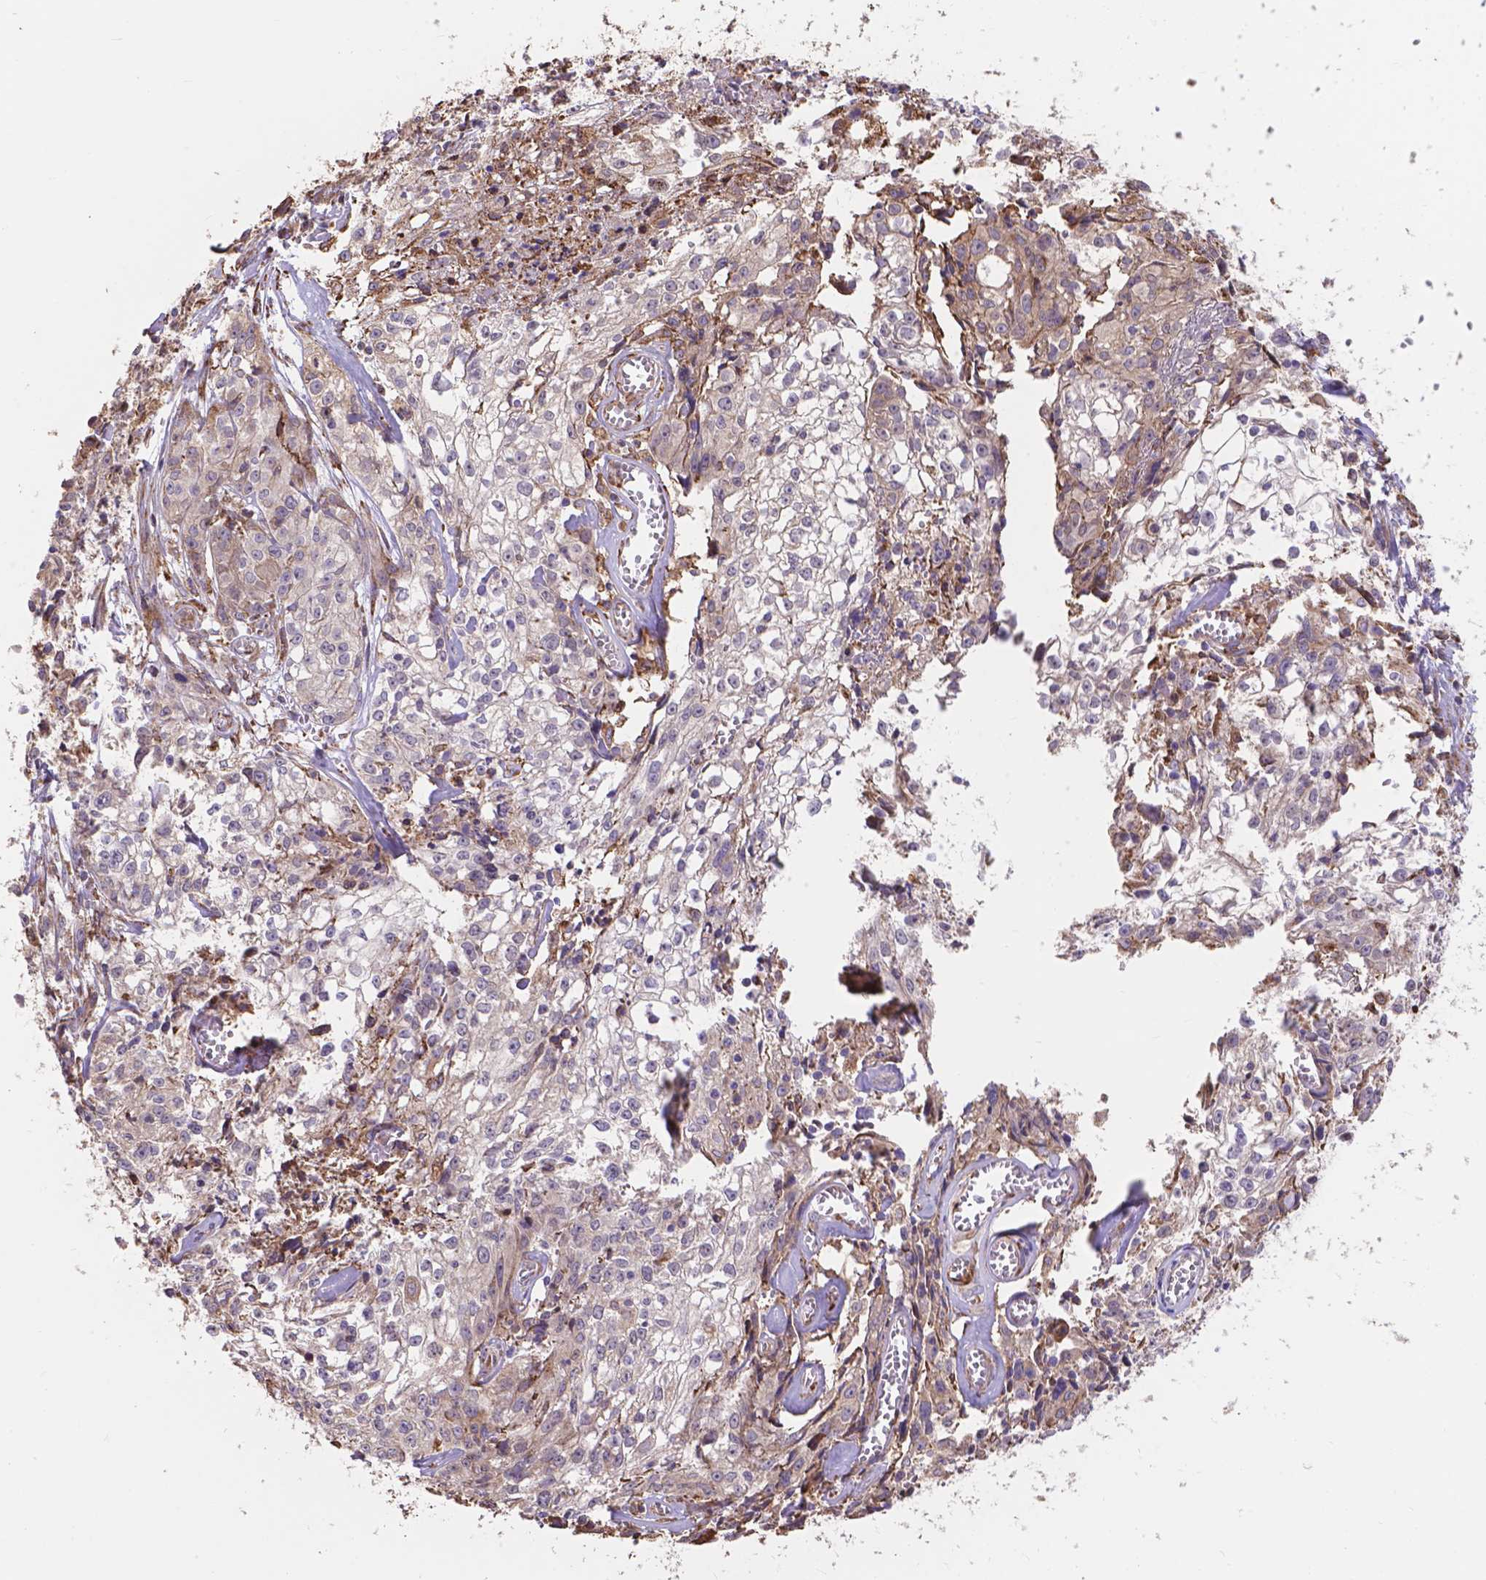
{"staining": {"intensity": "weak", "quantity": "<25%", "location": "cytoplasmic/membranous"}, "tissue": "cervical cancer", "cell_type": "Tumor cells", "image_type": "cancer", "snomed": [{"axis": "morphology", "description": "Squamous cell carcinoma, NOS"}, {"axis": "topography", "description": "Cervix"}], "caption": "The histopathology image exhibits no staining of tumor cells in cervical cancer (squamous cell carcinoma).", "gene": "IPO11", "patient": {"sex": "female", "age": 85}}